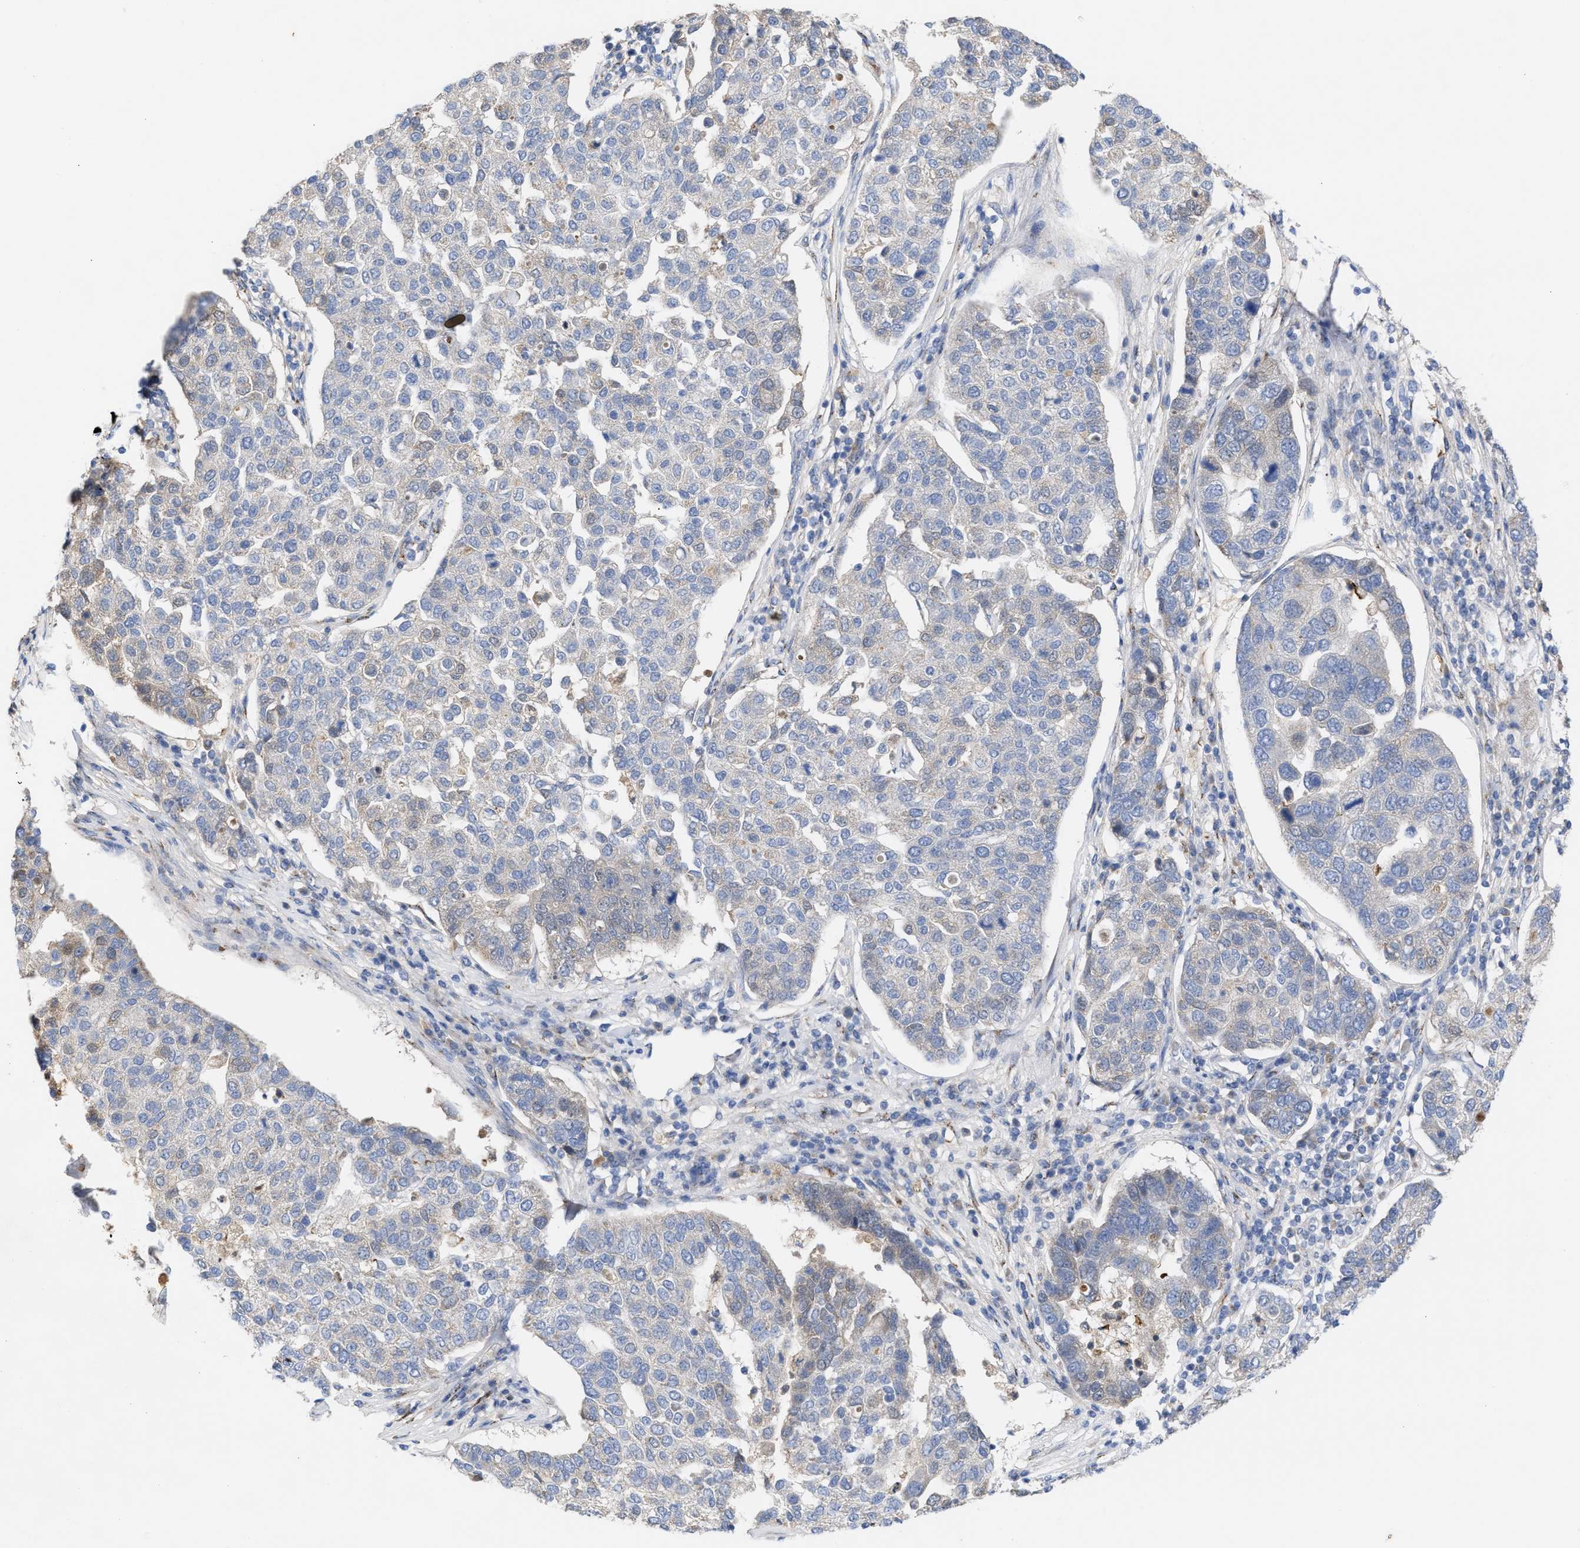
{"staining": {"intensity": "negative", "quantity": "none", "location": "none"}, "tissue": "pancreatic cancer", "cell_type": "Tumor cells", "image_type": "cancer", "snomed": [{"axis": "morphology", "description": "Adenocarcinoma, NOS"}, {"axis": "topography", "description": "Pancreas"}], "caption": "Immunohistochemistry (IHC) image of neoplastic tissue: pancreatic adenocarcinoma stained with DAB demonstrates no significant protein positivity in tumor cells.", "gene": "CCL2", "patient": {"sex": "female", "age": 61}}